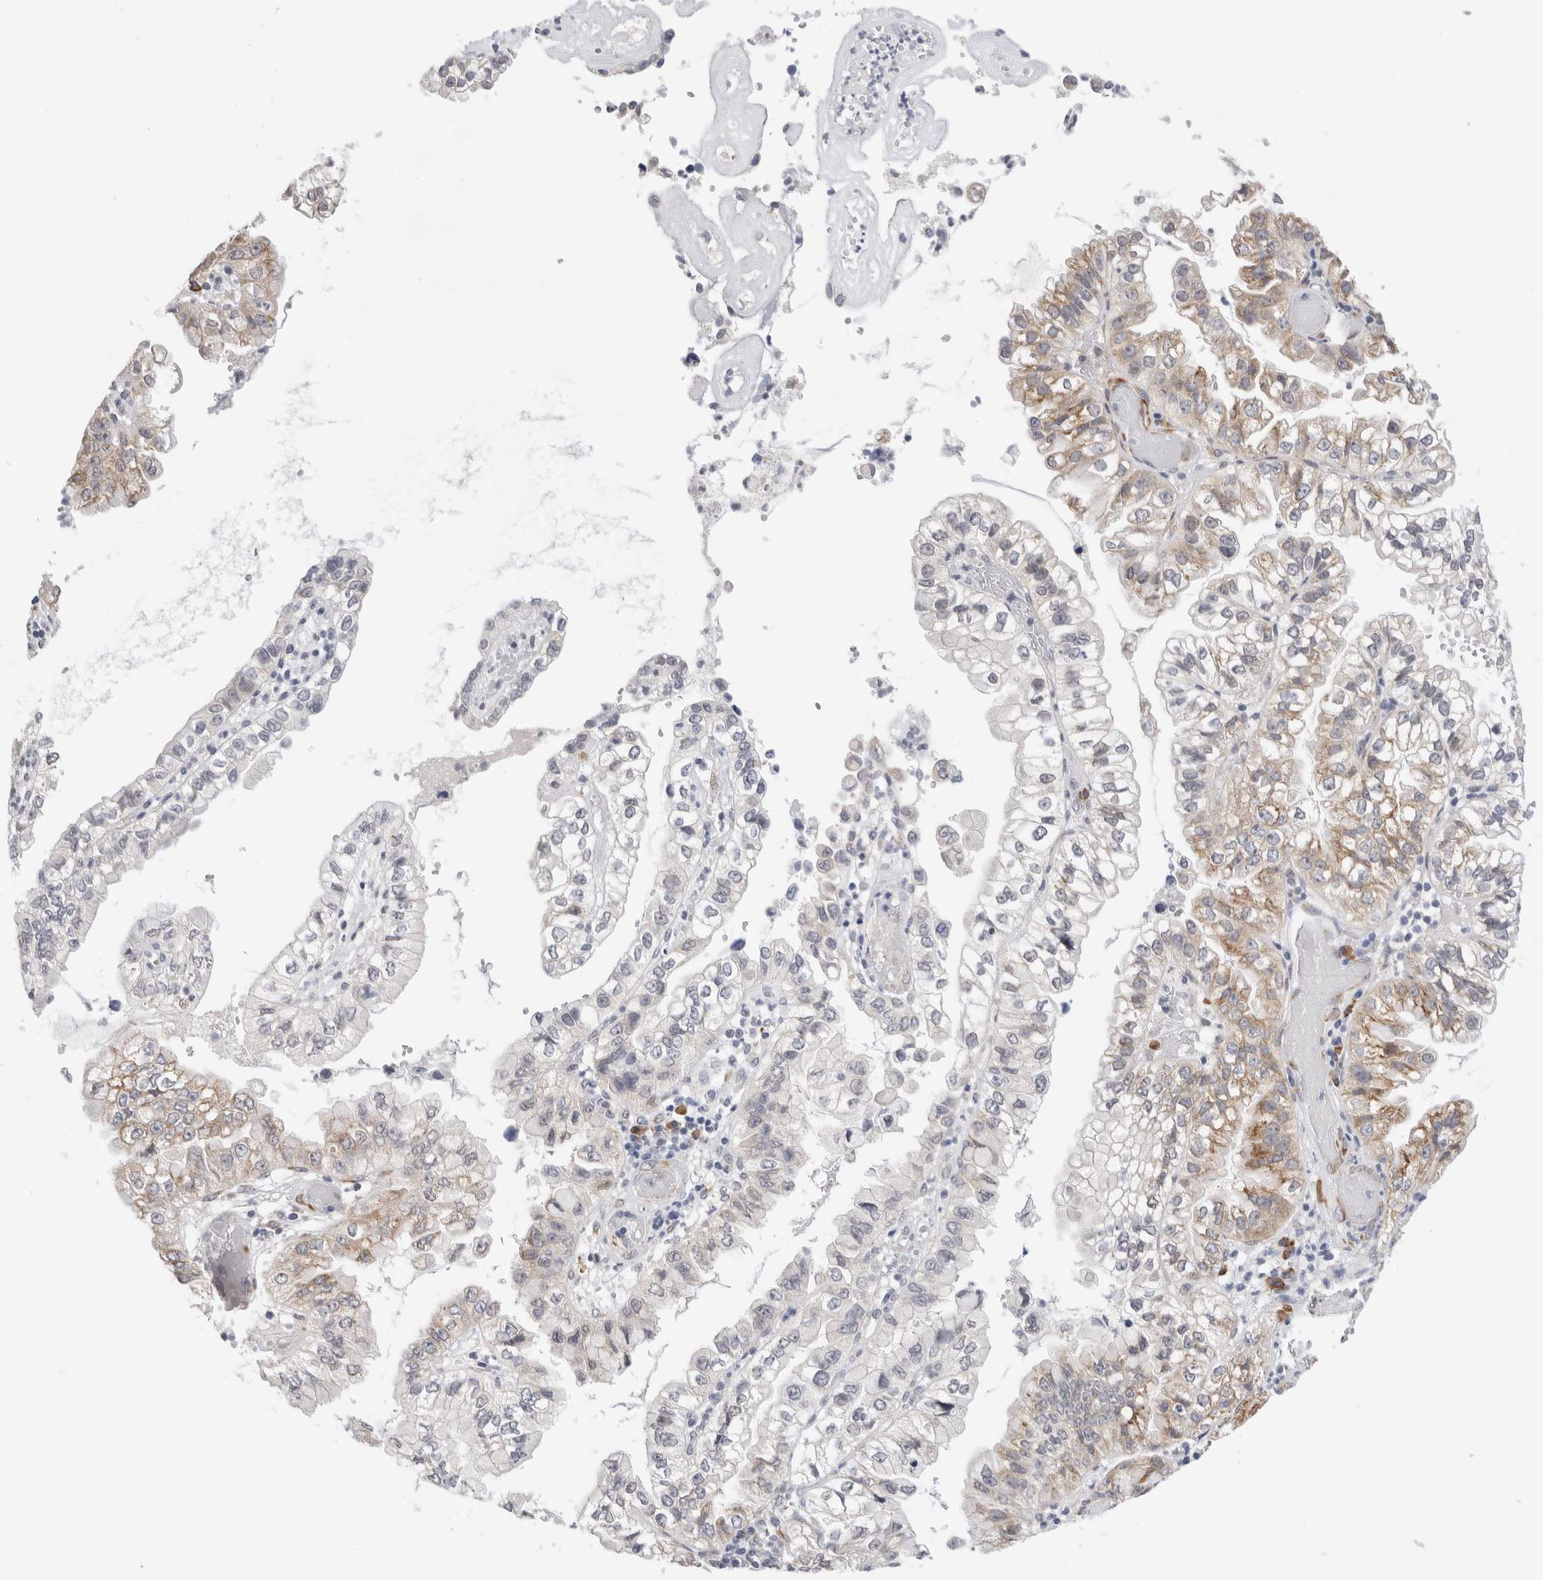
{"staining": {"intensity": "moderate", "quantity": "25%-75%", "location": "cytoplasmic/membranous"}, "tissue": "liver cancer", "cell_type": "Tumor cells", "image_type": "cancer", "snomed": [{"axis": "morphology", "description": "Cholangiocarcinoma"}, {"axis": "topography", "description": "Liver"}], "caption": "This photomicrograph reveals immunohistochemistry staining of liver cancer, with medium moderate cytoplasmic/membranous staining in about 25%-75% of tumor cells.", "gene": "HDLBP", "patient": {"sex": "female", "age": 79}}